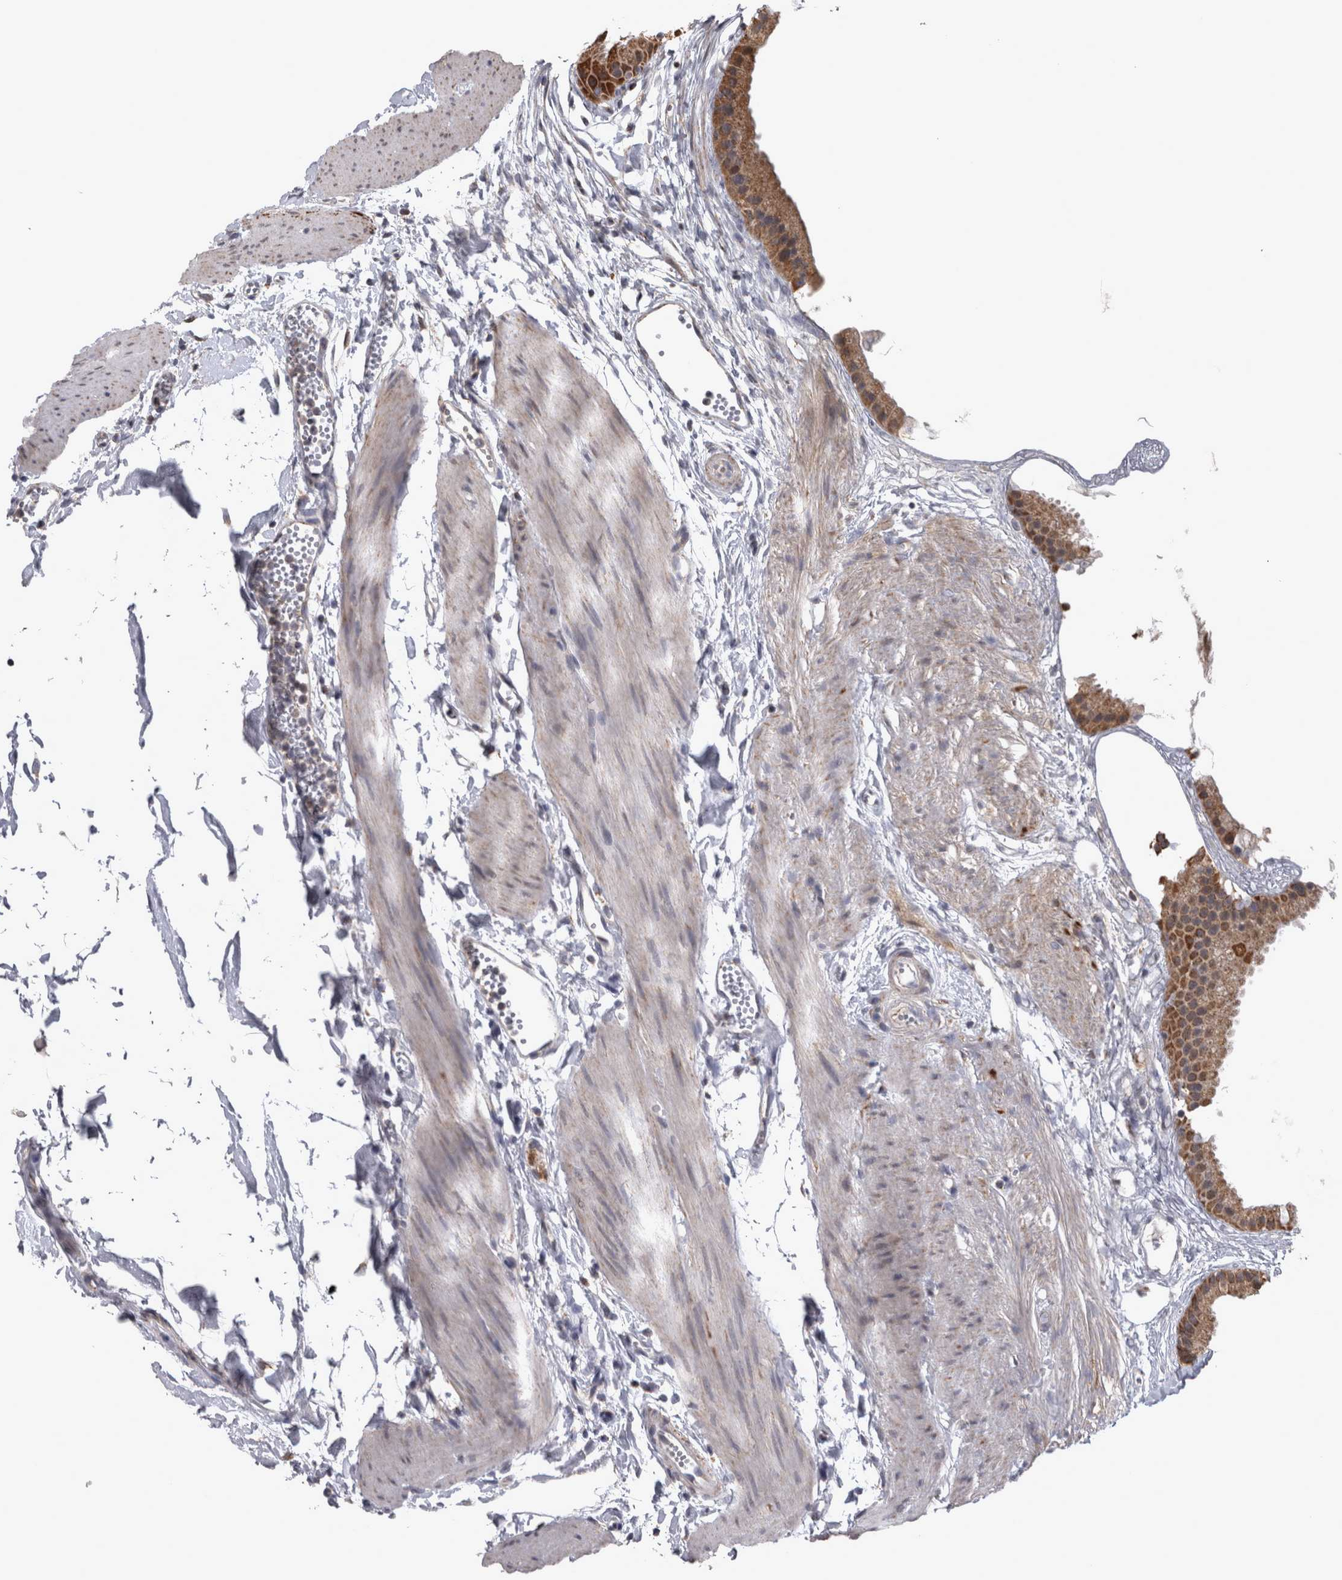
{"staining": {"intensity": "moderate", "quantity": ">75%", "location": "cytoplasmic/membranous"}, "tissue": "gallbladder", "cell_type": "Glandular cells", "image_type": "normal", "snomed": [{"axis": "morphology", "description": "Normal tissue, NOS"}, {"axis": "topography", "description": "Gallbladder"}], "caption": "Protein analysis of unremarkable gallbladder reveals moderate cytoplasmic/membranous staining in approximately >75% of glandular cells.", "gene": "DBT", "patient": {"sex": "female", "age": 64}}